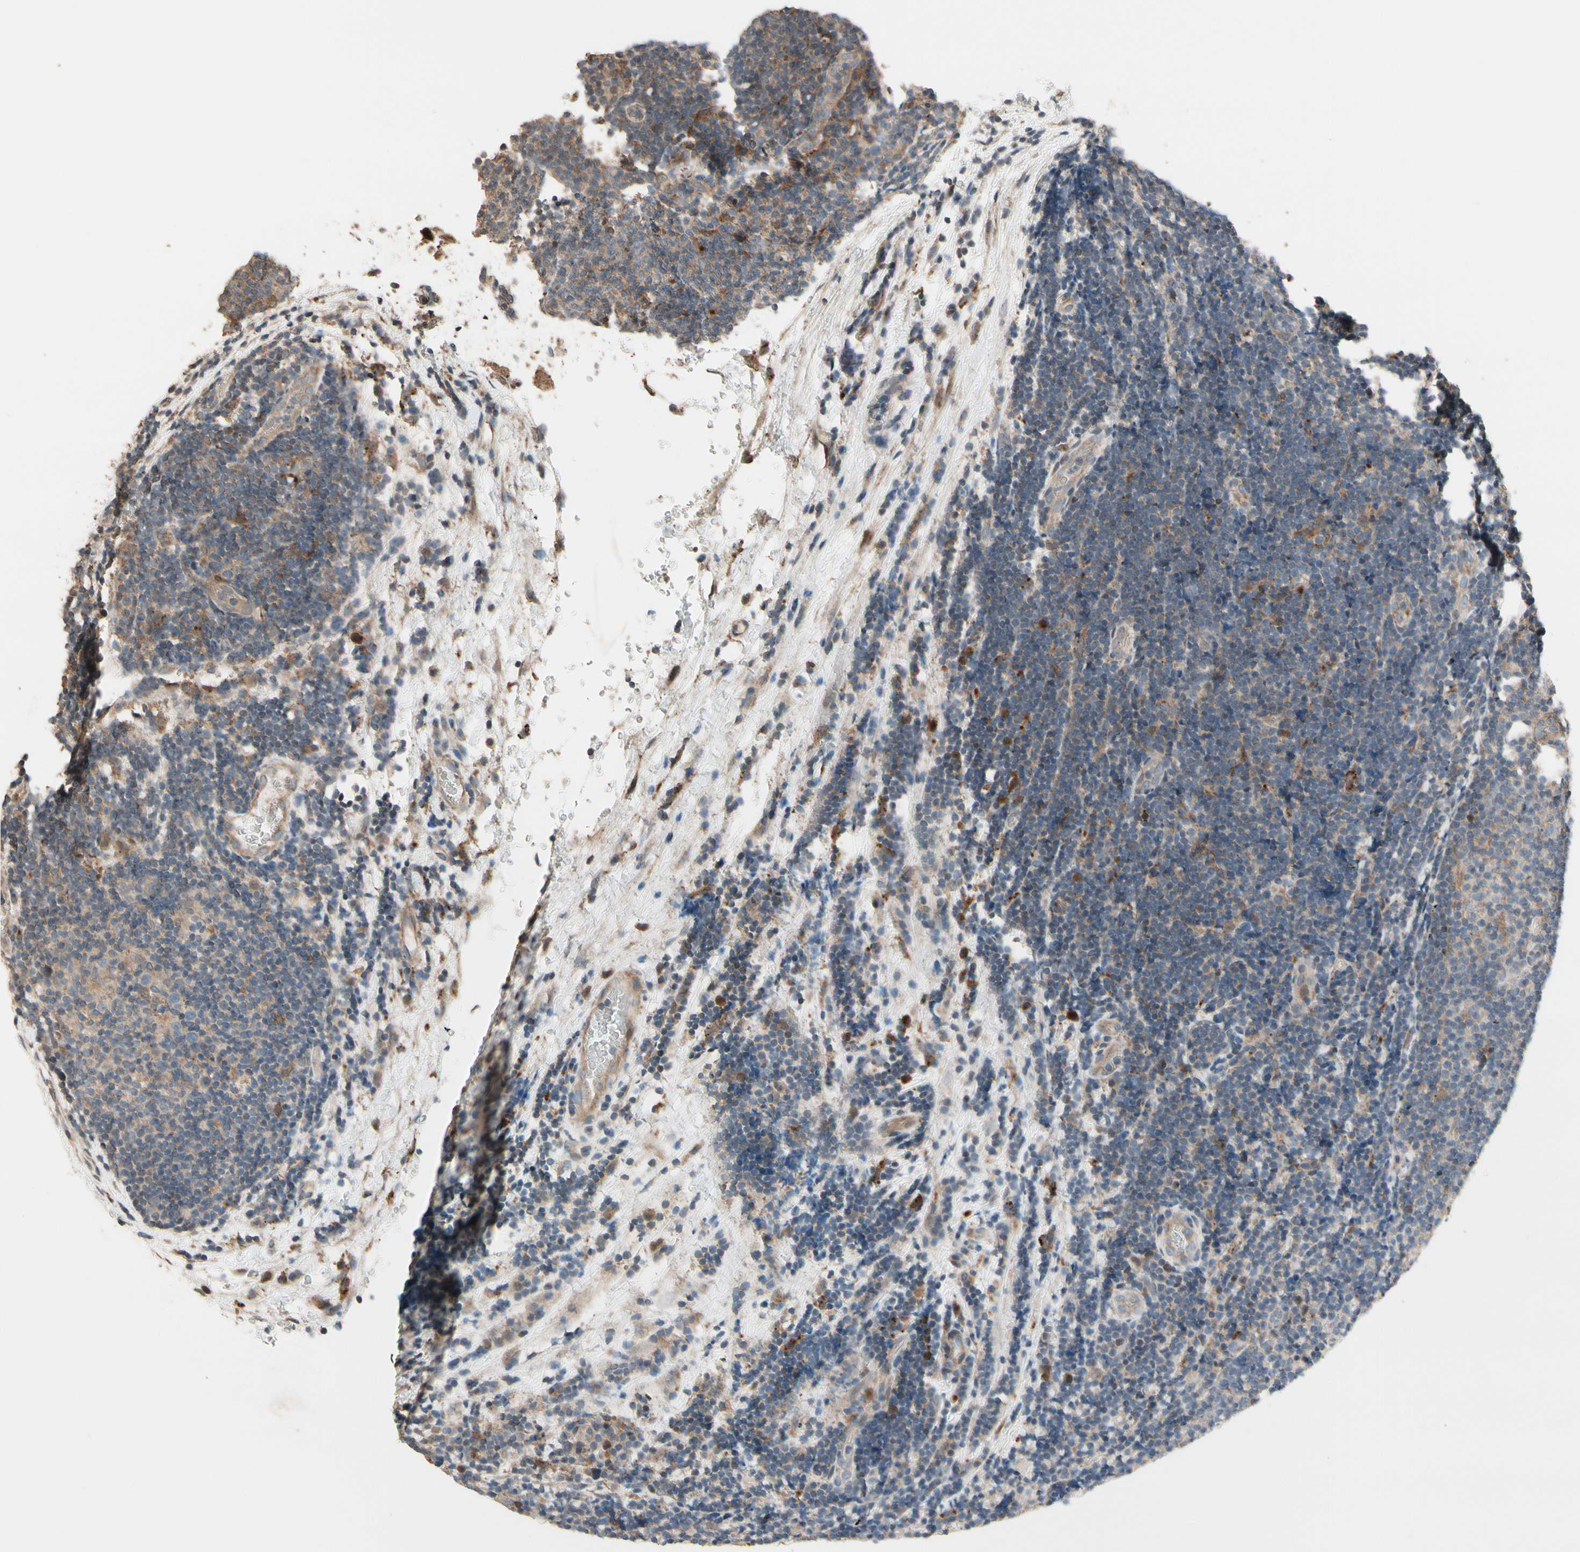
{"staining": {"intensity": "weak", "quantity": "25%-75%", "location": "cytoplasmic/membranous"}, "tissue": "lymphoma", "cell_type": "Tumor cells", "image_type": "cancer", "snomed": [{"axis": "morphology", "description": "Malignant lymphoma, non-Hodgkin's type, Low grade"}, {"axis": "topography", "description": "Lymph node"}], "caption": "Immunohistochemistry (IHC) micrograph of neoplastic tissue: human low-grade malignant lymphoma, non-Hodgkin's type stained using immunohistochemistry exhibits low levels of weak protein expression localized specifically in the cytoplasmic/membranous of tumor cells, appearing as a cytoplasmic/membranous brown color.", "gene": "CSF1R", "patient": {"sex": "male", "age": 83}}